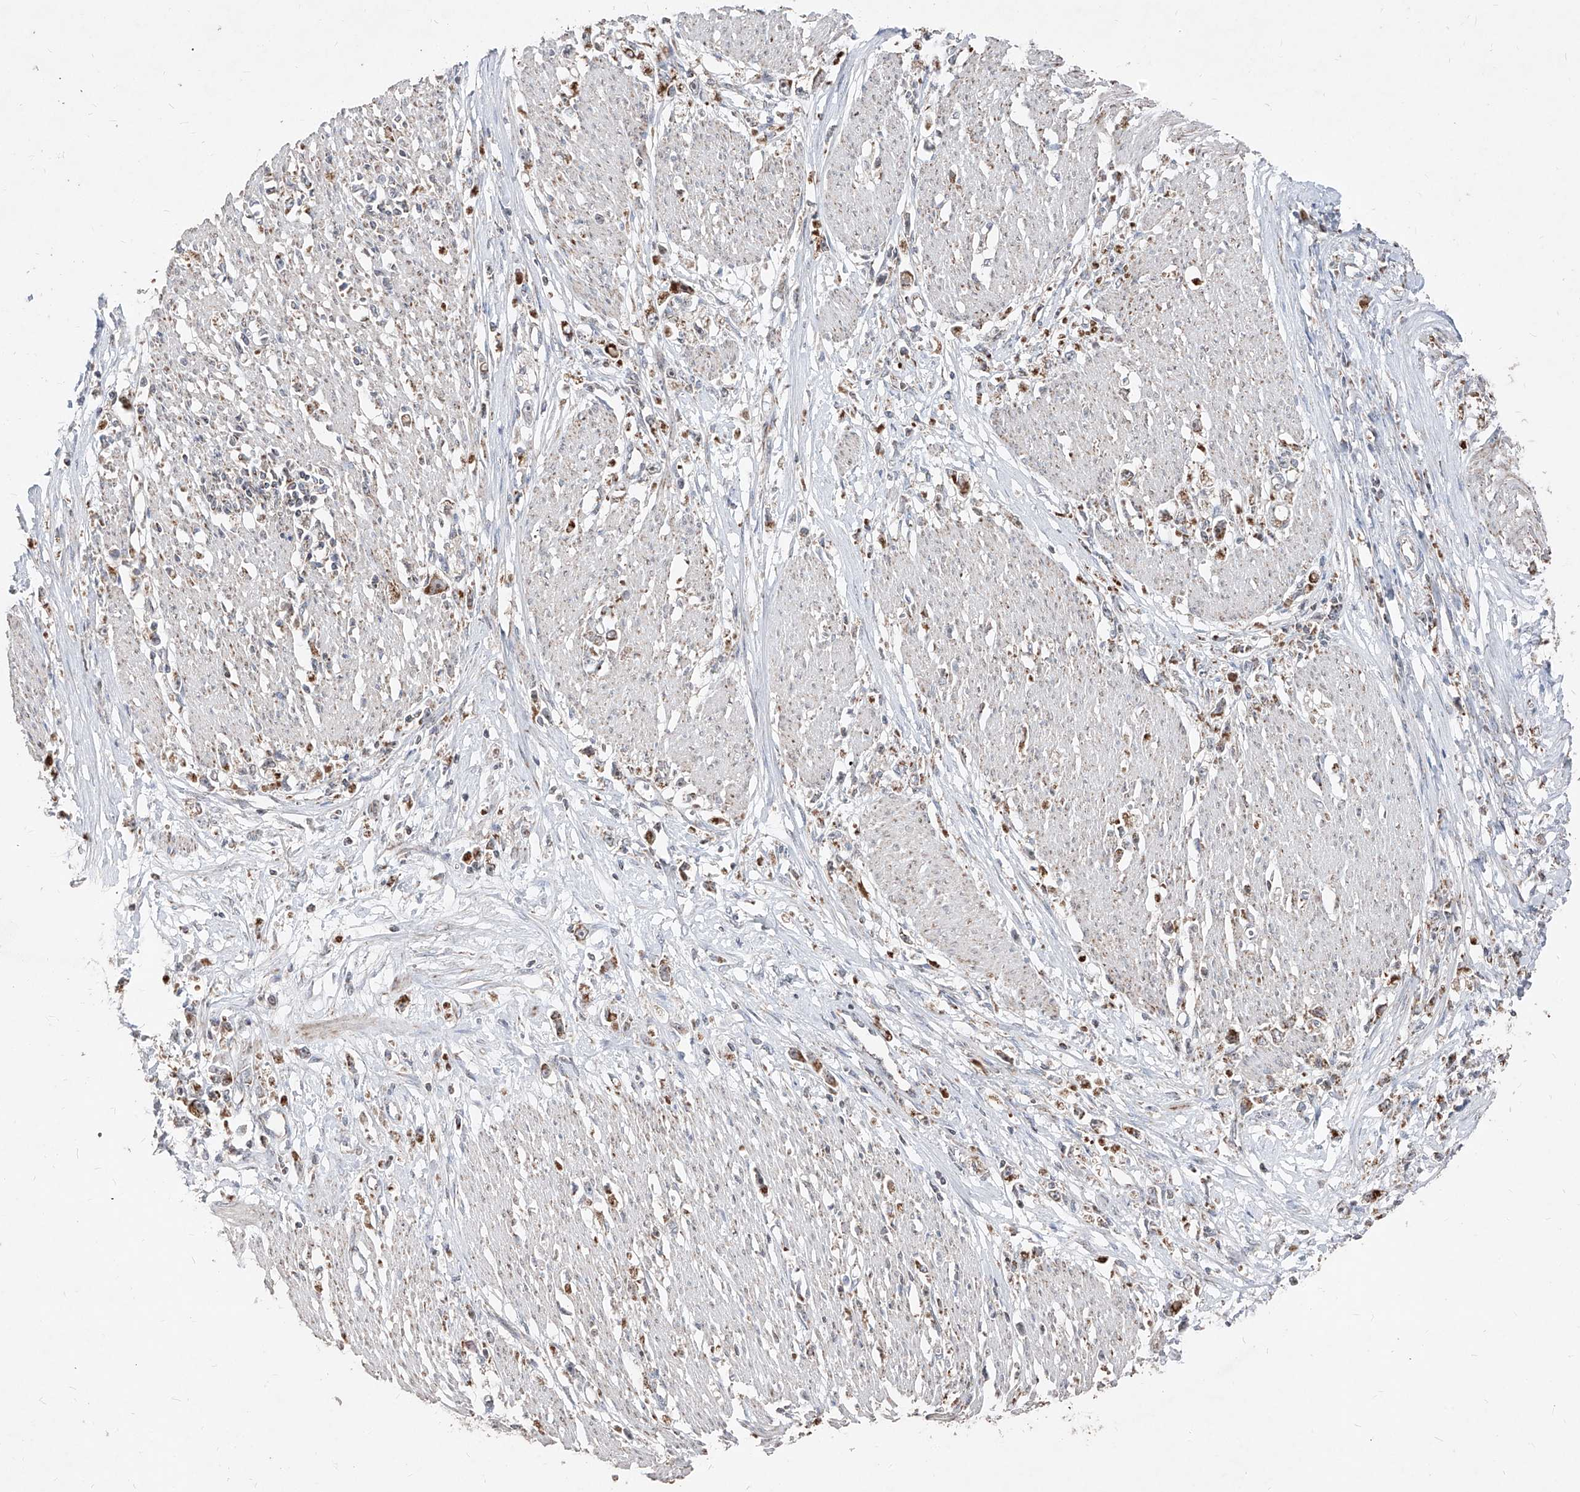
{"staining": {"intensity": "moderate", "quantity": "25%-75%", "location": "cytoplasmic/membranous"}, "tissue": "stomach cancer", "cell_type": "Tumor cells", "image_type": "cancer", "snomed": [{"axis": "morphology", "description": "Adenocarcinoma, NOS"}, {"axis": "topography", "description": "Stomach"}], "caption": "Approximately 25%-75% of tumor cells in stomach cancer demonstrate moderate cytoplasmic/membranous protein expression as visualized by brown immunohistochemical staining.", "gene": "NDUFB3", "patient": {"sex": "female", "age": 59}}